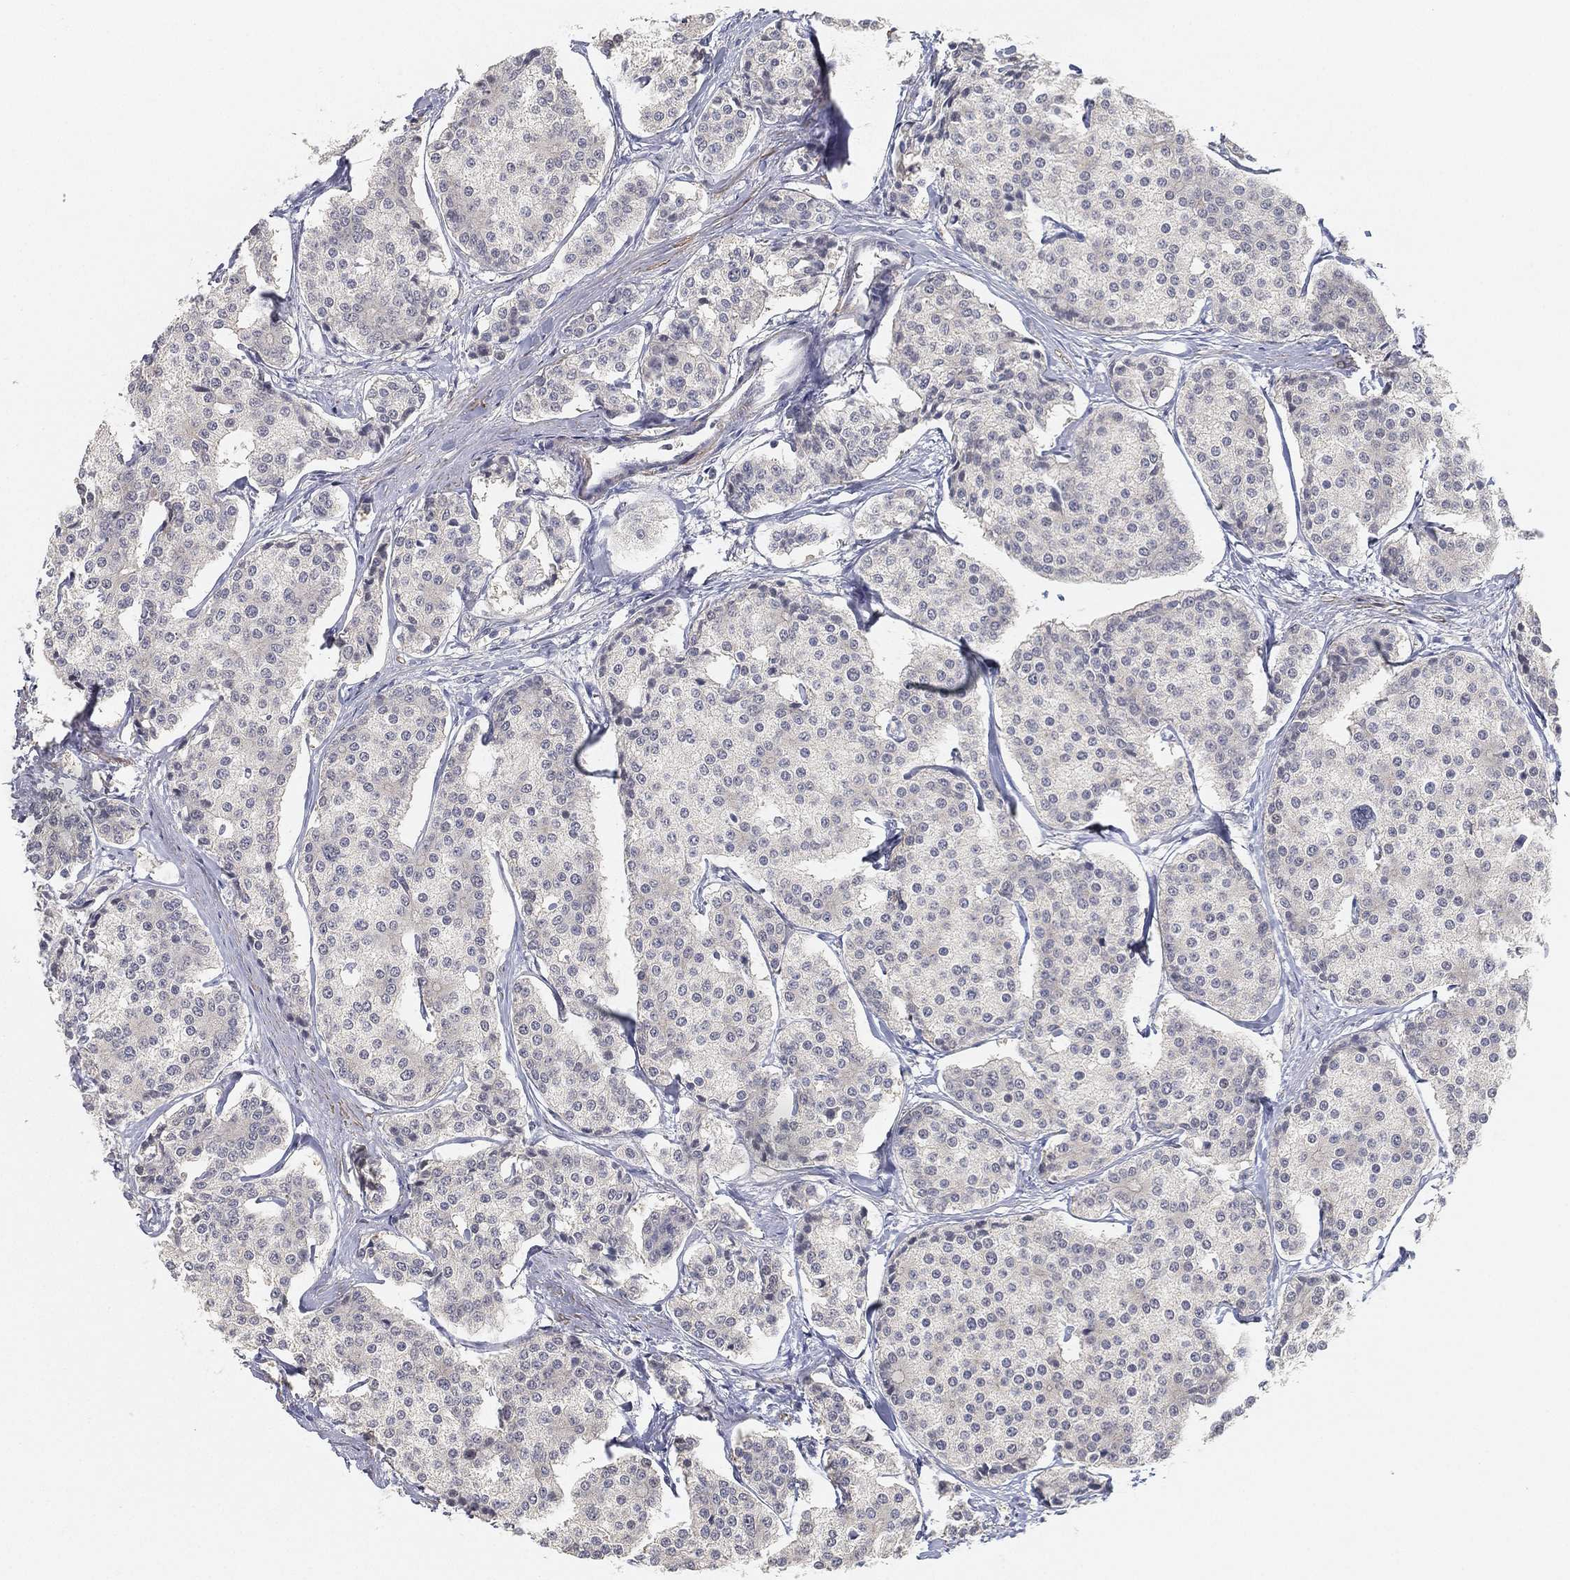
{"staining": {"intensity": "negative", "quantity": "none", "location": "none"}, "tissue": "carcinoid", "cell_type": "Tumor cells", "image_type": "cancer", "snomed": [{"axis": "morphology", "description": "Carcinoid, malignant, NOS"}, {"axis": "topography", "description": "Small intestine"}], "caption": "IHC image of human carcinoid stained for a protein (brown), which displays no positivity in tumor cells. The staining is performed using DAB (3,3'-diaminobenzidine) brown chromogen with nuclei counter-stained in using hematoxylin.", "gene": "GPR61", "patient": {"sex": "female", "age": 65}}